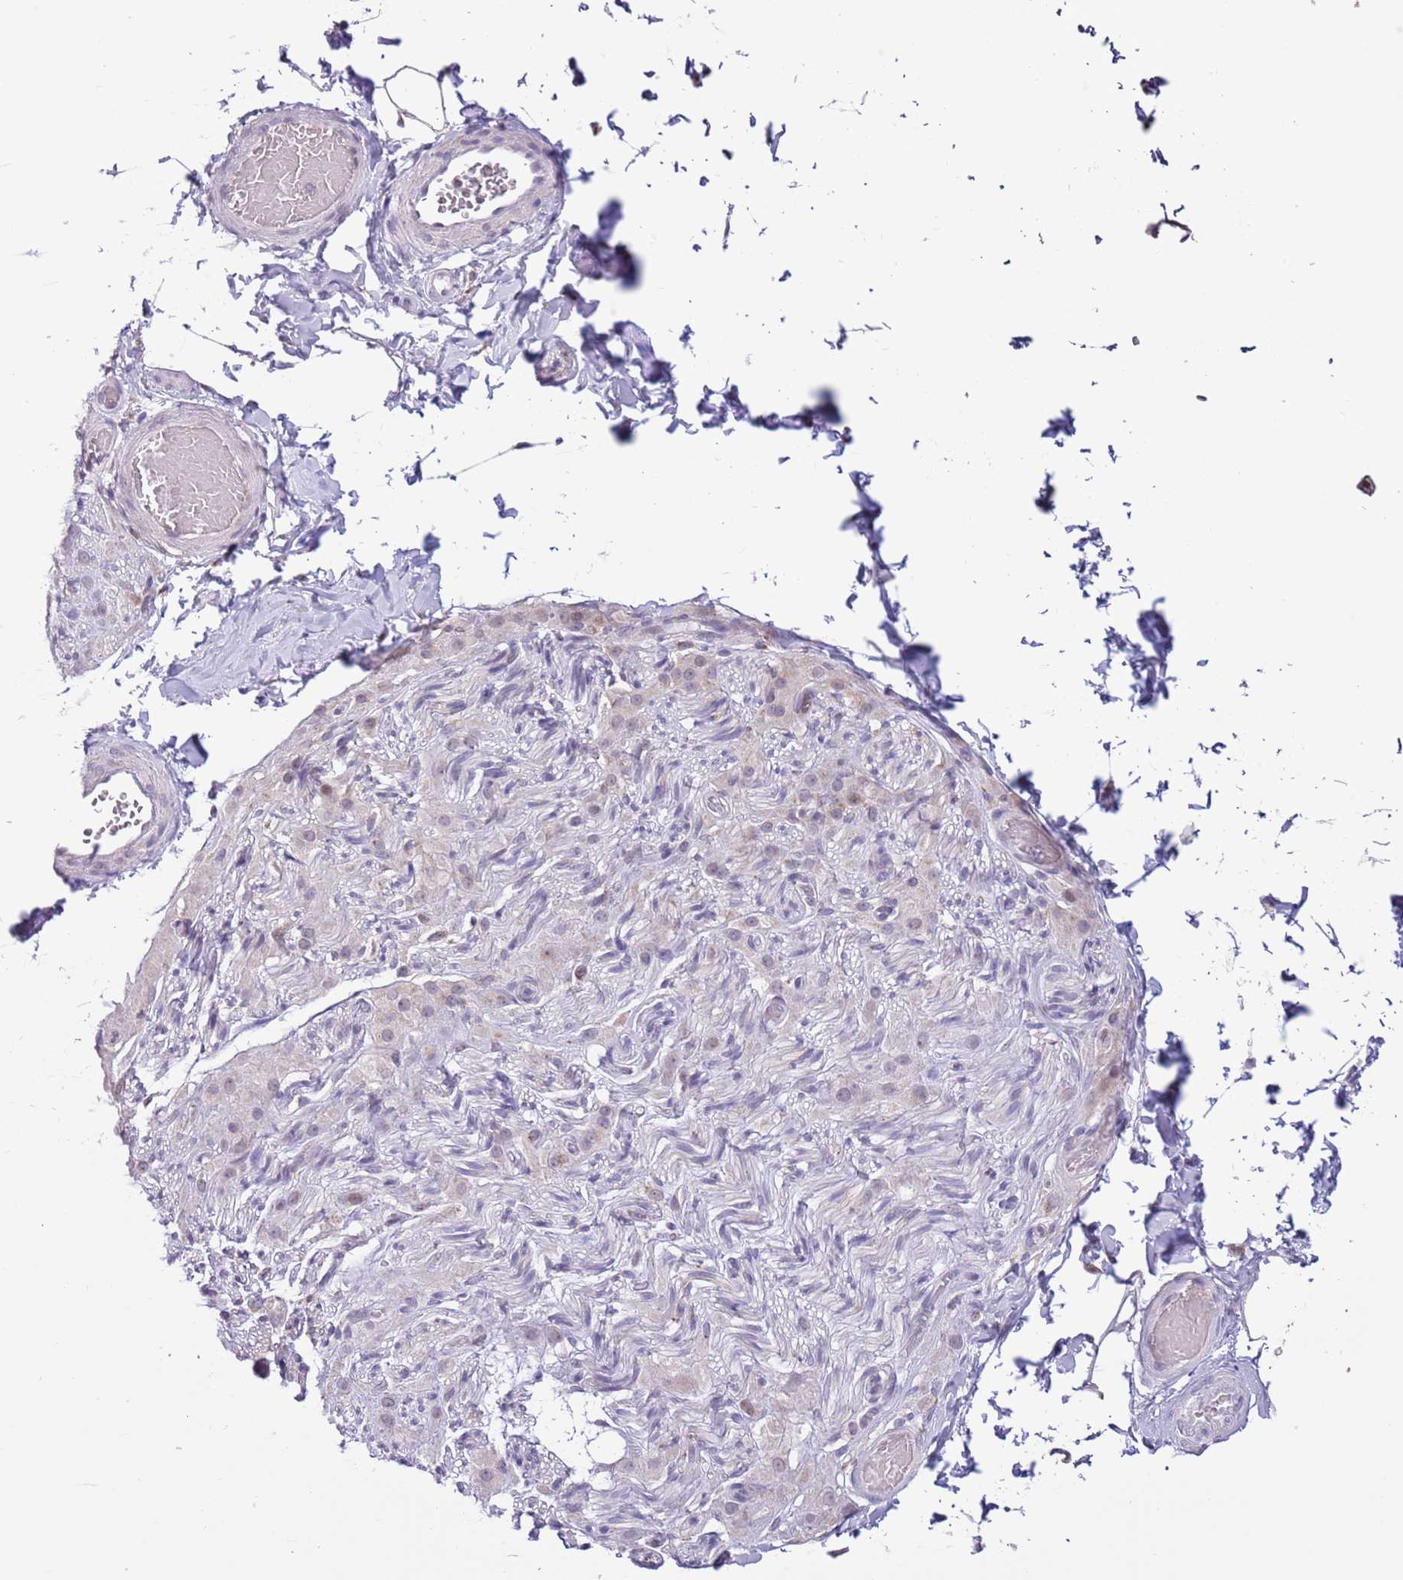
{"staining": {"intensity": "negative", "quantity": "none", "location": "none"}, "tissue": "adipose tissue", "cell_type": "Adipocytes", "image_type": "normal", "snomed": [{"axis": "morphology", "description": "Normal tissue, NOS"}, {"axis": "topography", "description": "Soft tissue"}, {"axis": "topography", "description": "Vascular tissue"}, {"axis": "topography", "description": "Peripheral nerve tissue"}], "caption": "Human adipose tissue stained for a protein using immunohistochemistry displays no staining in adipocytes.", "gene": "ZNF576", "patient": {"sex": "male", "age": 32}}